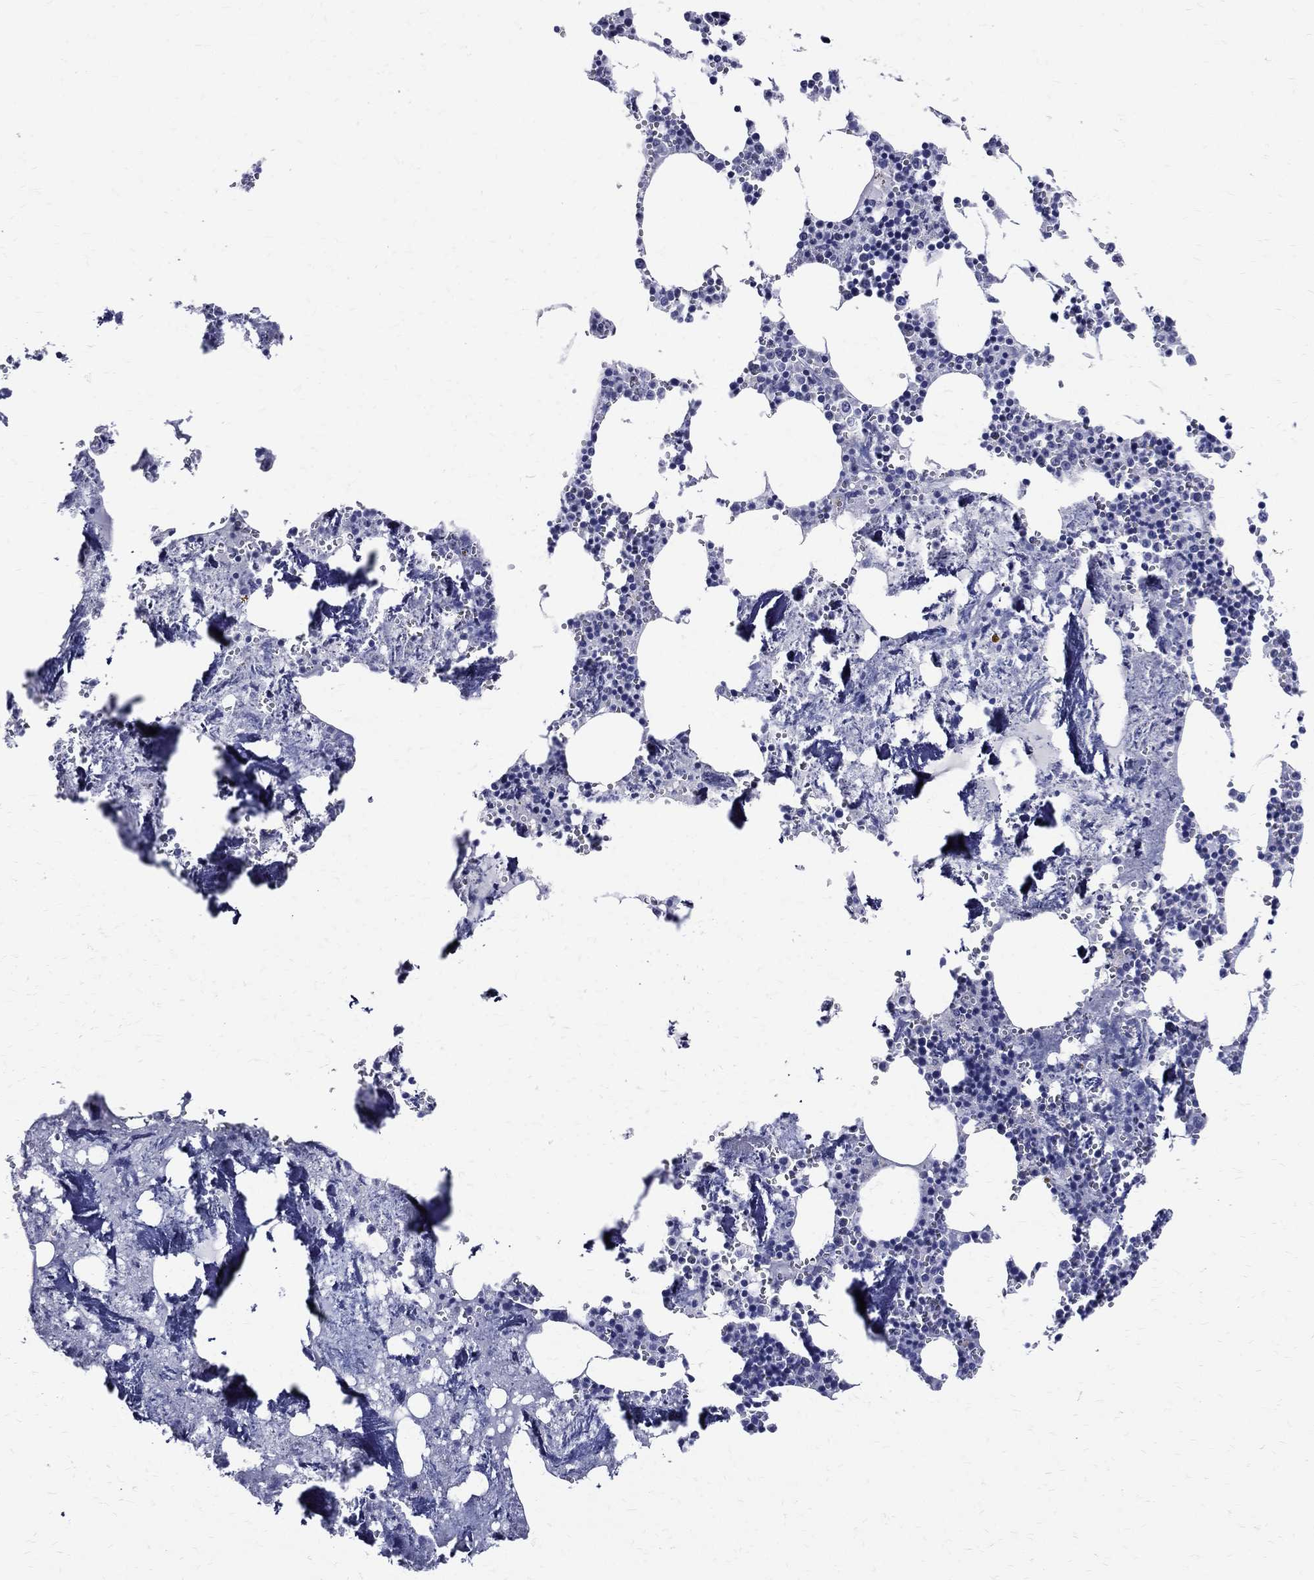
{"staining": {"intensity": "negative", "quantity": "none", "location": "none"}, "tissue": "bone marrow", "cell_type": "Hematopoietic cells", "image_type": "normal", "snomed": [{"axis": "morphology", "description": "Normal tissue, NOS"}, {"axis": "topography", "description": "Bone marrow"}], "caption": "Photomicrograph shows no significant protein staining in hematopoietic cells of benign bone marrow.", "gene": "ACE2", "patient": {"sex": "male", "age": 54}}